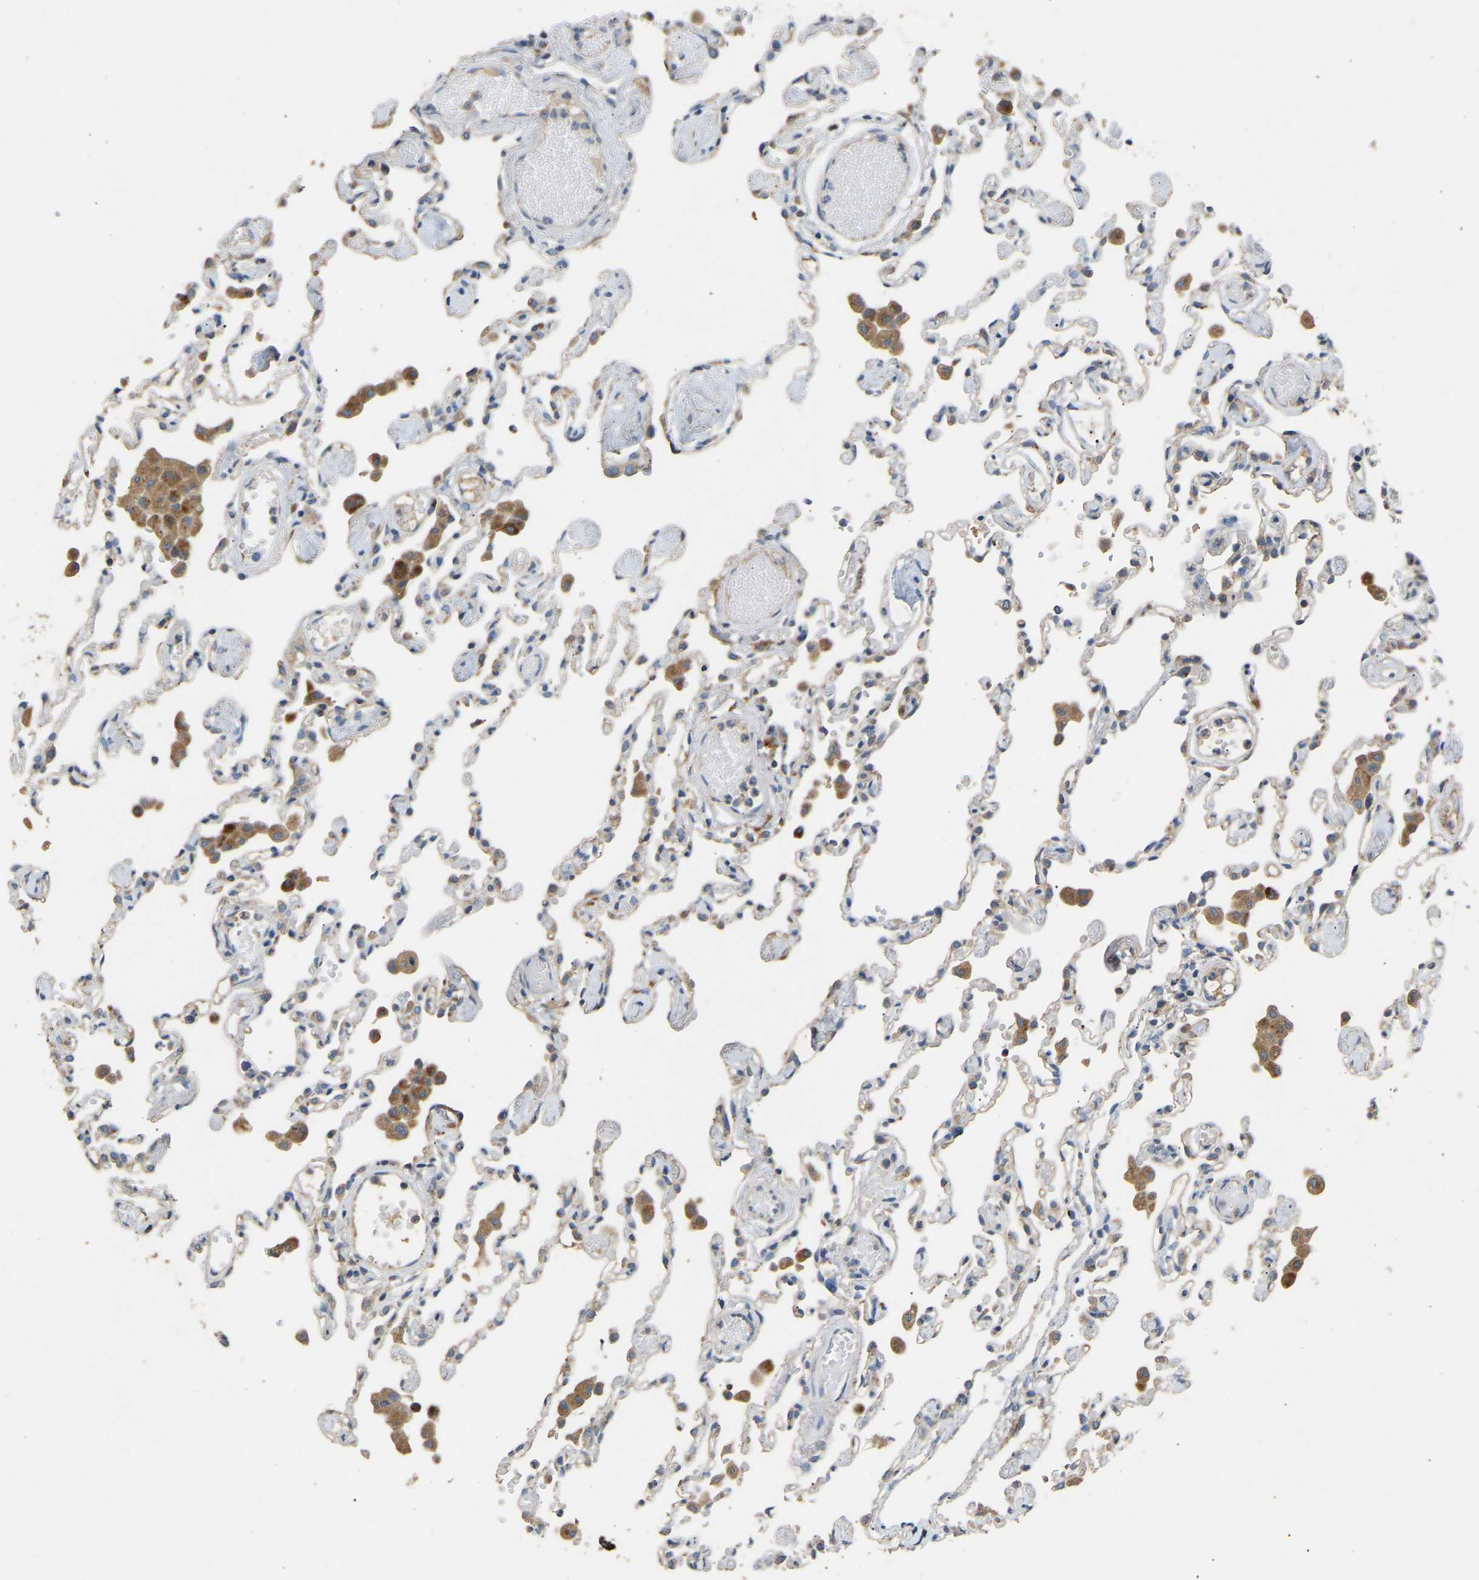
{"staining": {"intensity": "weak", "quantity": "<25%", "location": "cytoplasmic/membranous"}, "tissue": "lung", "cell_type": "Alveolar cells", "image_type": "normal", "snomed": [{"axis": "morphology", "description": "Normal tissue, NOS"}, {"axis": "topography", "description": "Bronchus"}, {"axis": "topography", "description": "Lung"}], "caption": "Human lung stained for a protein using immunohistochemistry (IHC) shows no expression in alveolar cells.", "gene": "RGP1", "patient": {"sex": "female", "age": 49}}